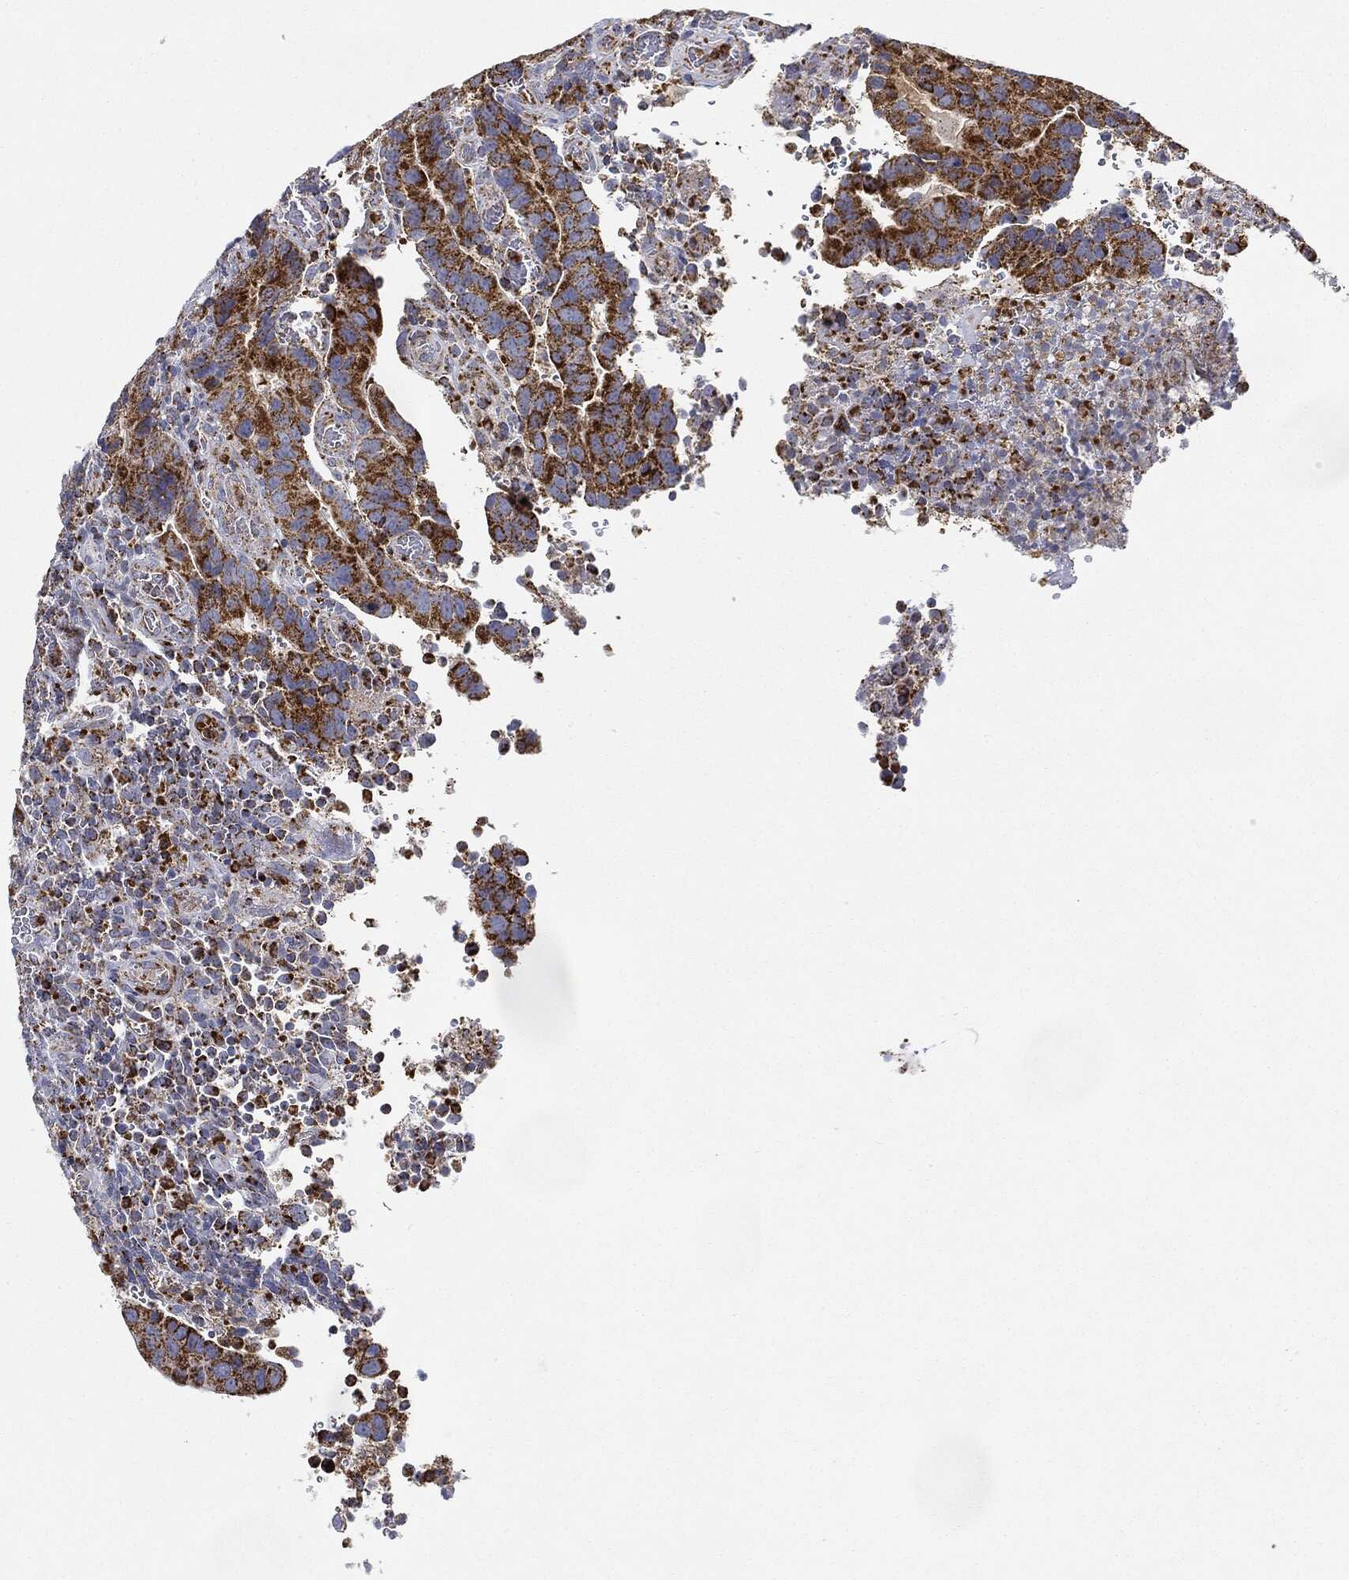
{"staining": {"intensity": "strong", "quantity": ">75%", "location": "cytoplasmic/membranous"}, "tissue": "colorectal cancer", "cell_type": "Tumor cells", "image_type": "cancer", "snomed": [{"axis": "morphology", "description": "Adenocarcinoma, NOS"}, {"axis": "topography", "description": "Colon"}], "caption": "A micrograph of human adenocarcinoma (colorectal) stained for a protein displays strong cytoplasmic/membranous brown staining in tumor cells.", "gene": "CAPN15", "patient": {"sex": "female", "age": 56}}